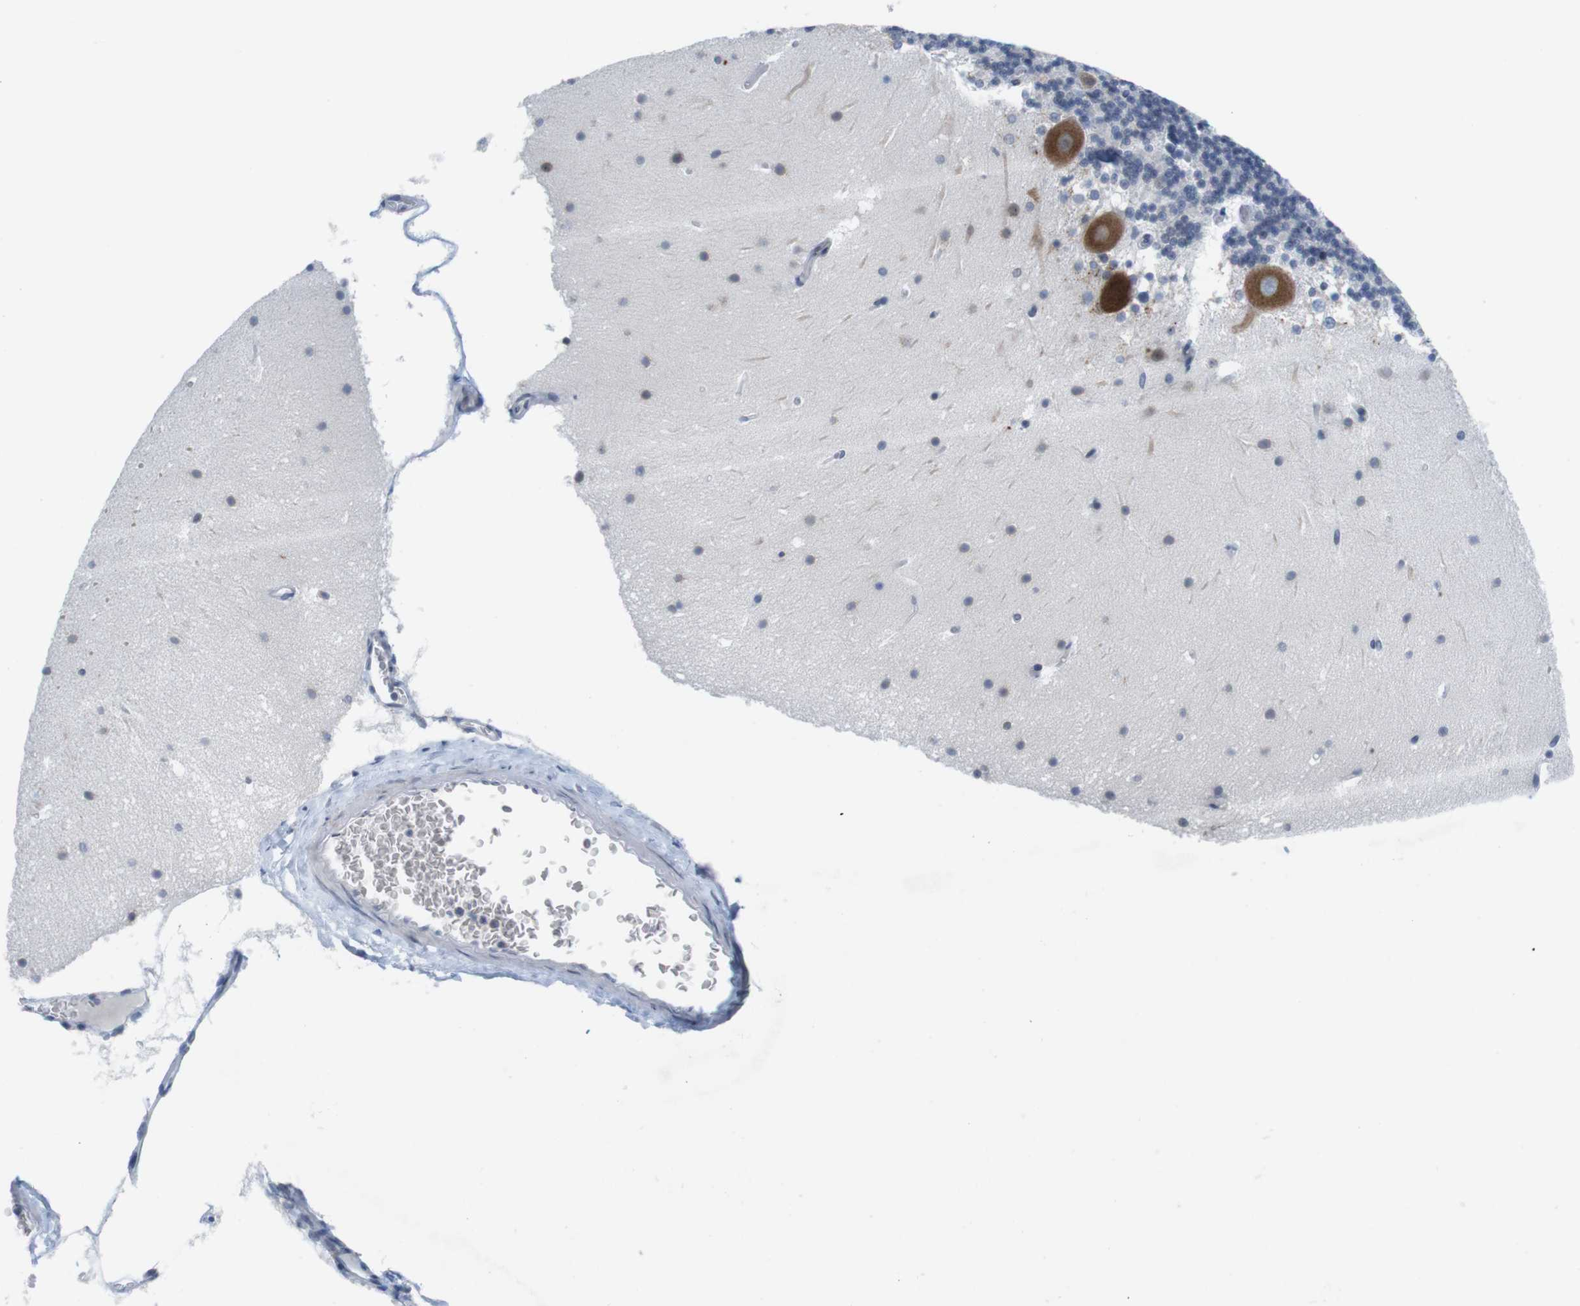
{"staining": {"intensity": "negative", "quantity": "none", "location": "none"}, "tissue": "cerebellum", "cell_type": "Cells in granular layer", "image_type": "normal", "snomed": [{"axis": "morphology", "description": "Normal tissue, NOS"}, {"axis": "topography", "description": "Cerebellum"}], "caption": "Immunohistochemistry micrograph of normal human cerebellum stained for a protein (brown), which demonstrates no staining in cells in granular layer. Nuclei are stained in blue.", "gene": "ERGIC3", "patient": {"sex": "male", "age": 45}}